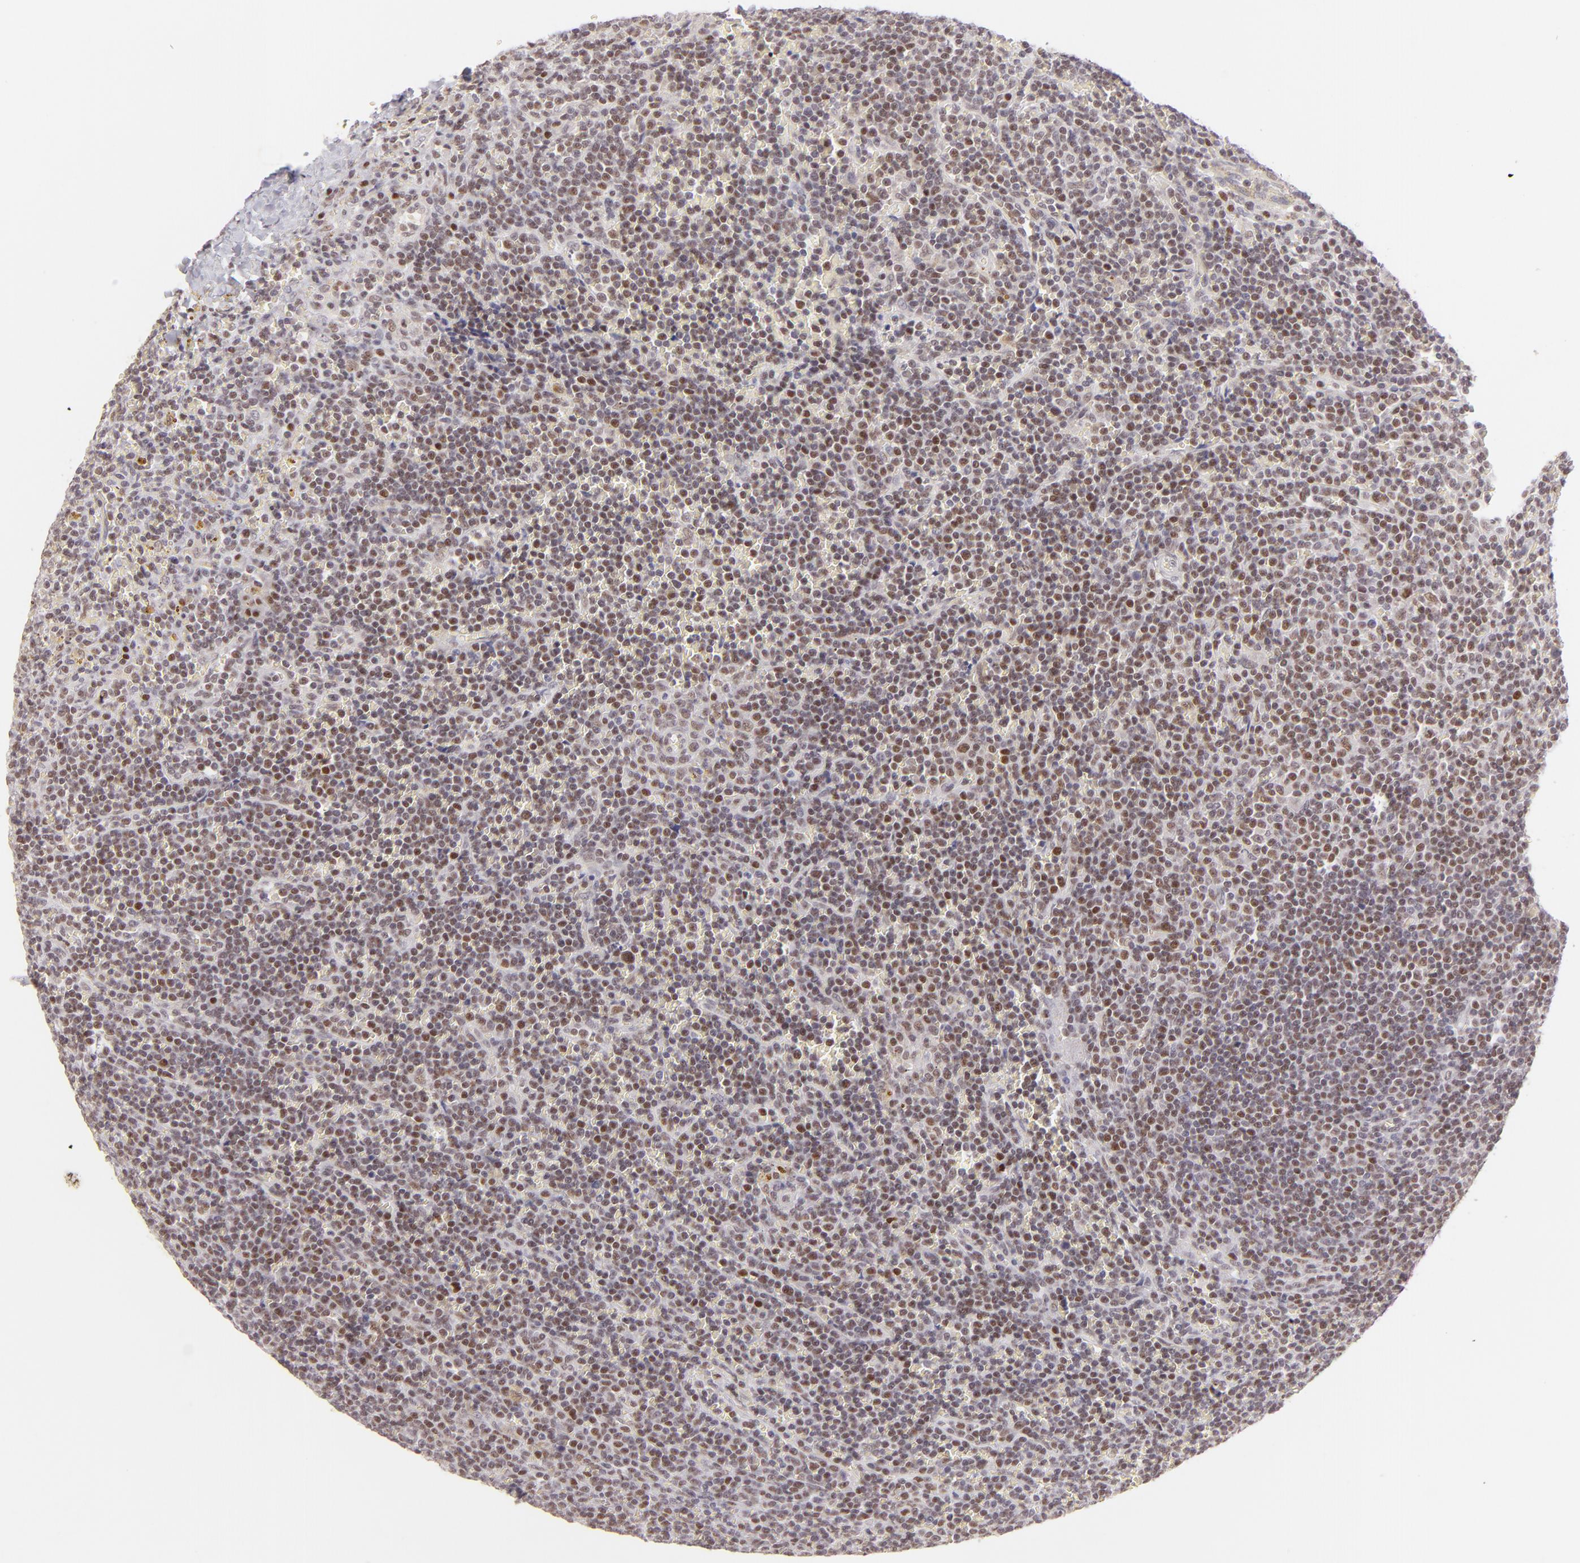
{"staining": {"intensity": "moderate", "quantity": "25%-75%", "location": "nuclear"}, "tissue": "lymphoma", "cell_type": "Tumor cells", "image_type": "cancer", "snomed": [{"axis": "morphology", "description": "Malignant lymphoma, non-Hodgkin's type, Low grade"}, {"axis": "topography", "description": "Spleen"}], "caption": "Human malignant lymphoma, non-Hodgkin's type (low-grade) stained with a brown dye demonstrates moderate nuclear positive positivity in approximately 25%-75% of tumor cells.", "gene": "POU2F1", "patient": {"sex": "male", "age": 80}}